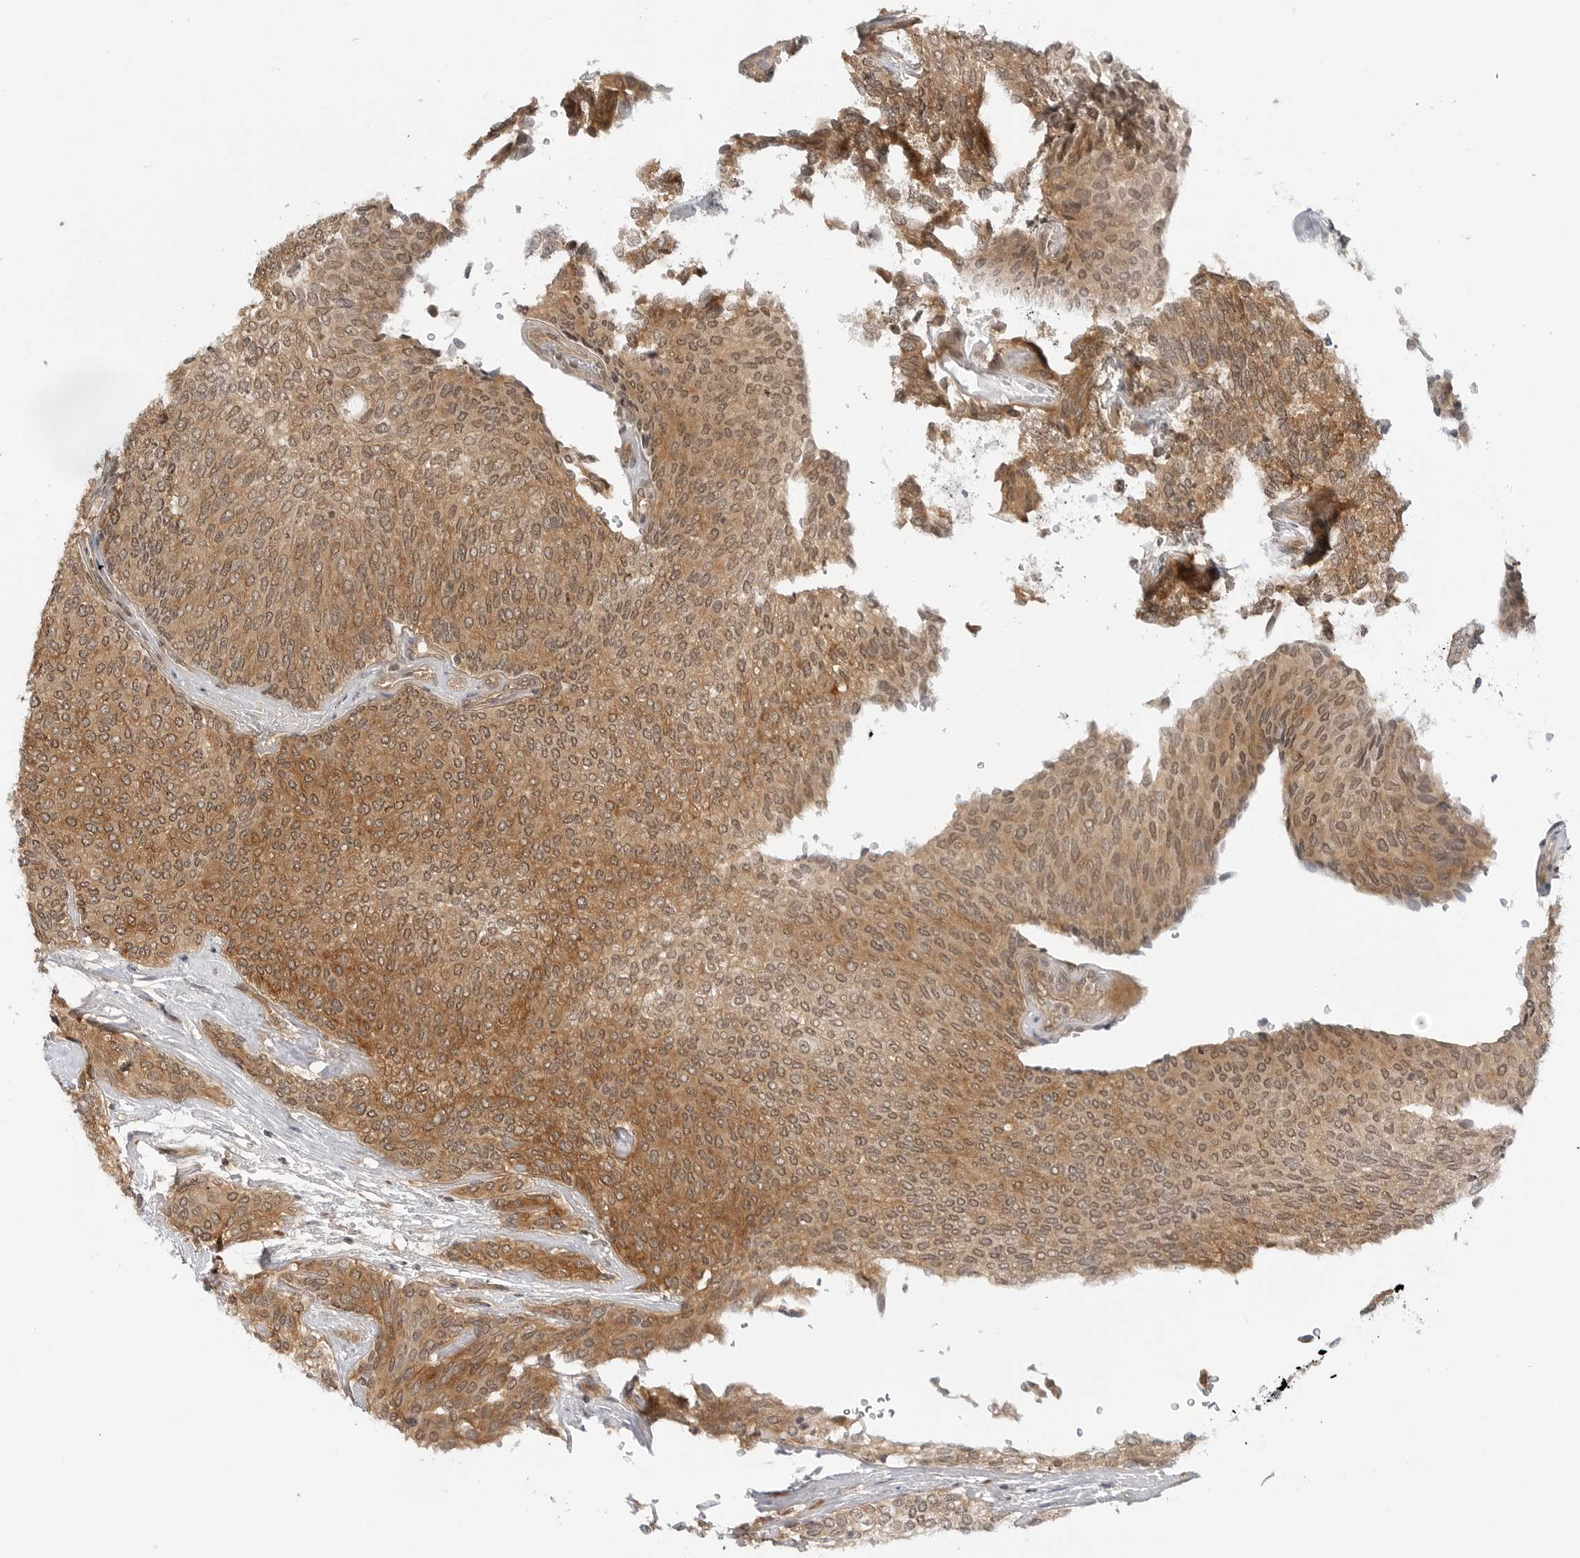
{"staining": {"intensity": "moderate", "quantity": ">75%", "location": "cytoplasmic/membranous,nuclear"}, "tissue": "urothelial cancer", "cell_type": "Tumor cells", "image_type": "cancer", "snomed": [{"axis": "morphology", "description": "Urothelial carcinoma, Low grade"}, {"axis": "topography", "description": "Urinary bladder"}], "caption": "Urothelial cancer stained with immunohistochemistry reveals moderate cytoplasmic/membranous and nuclear positivity in approximately >75% of tumor cells. (DAB (3,3'-diaminobenzidine) IHC with brightfield microscopy, high magnification).", "gene": "MAP2K5", "patient": {"sex": "female", "age": 79}}